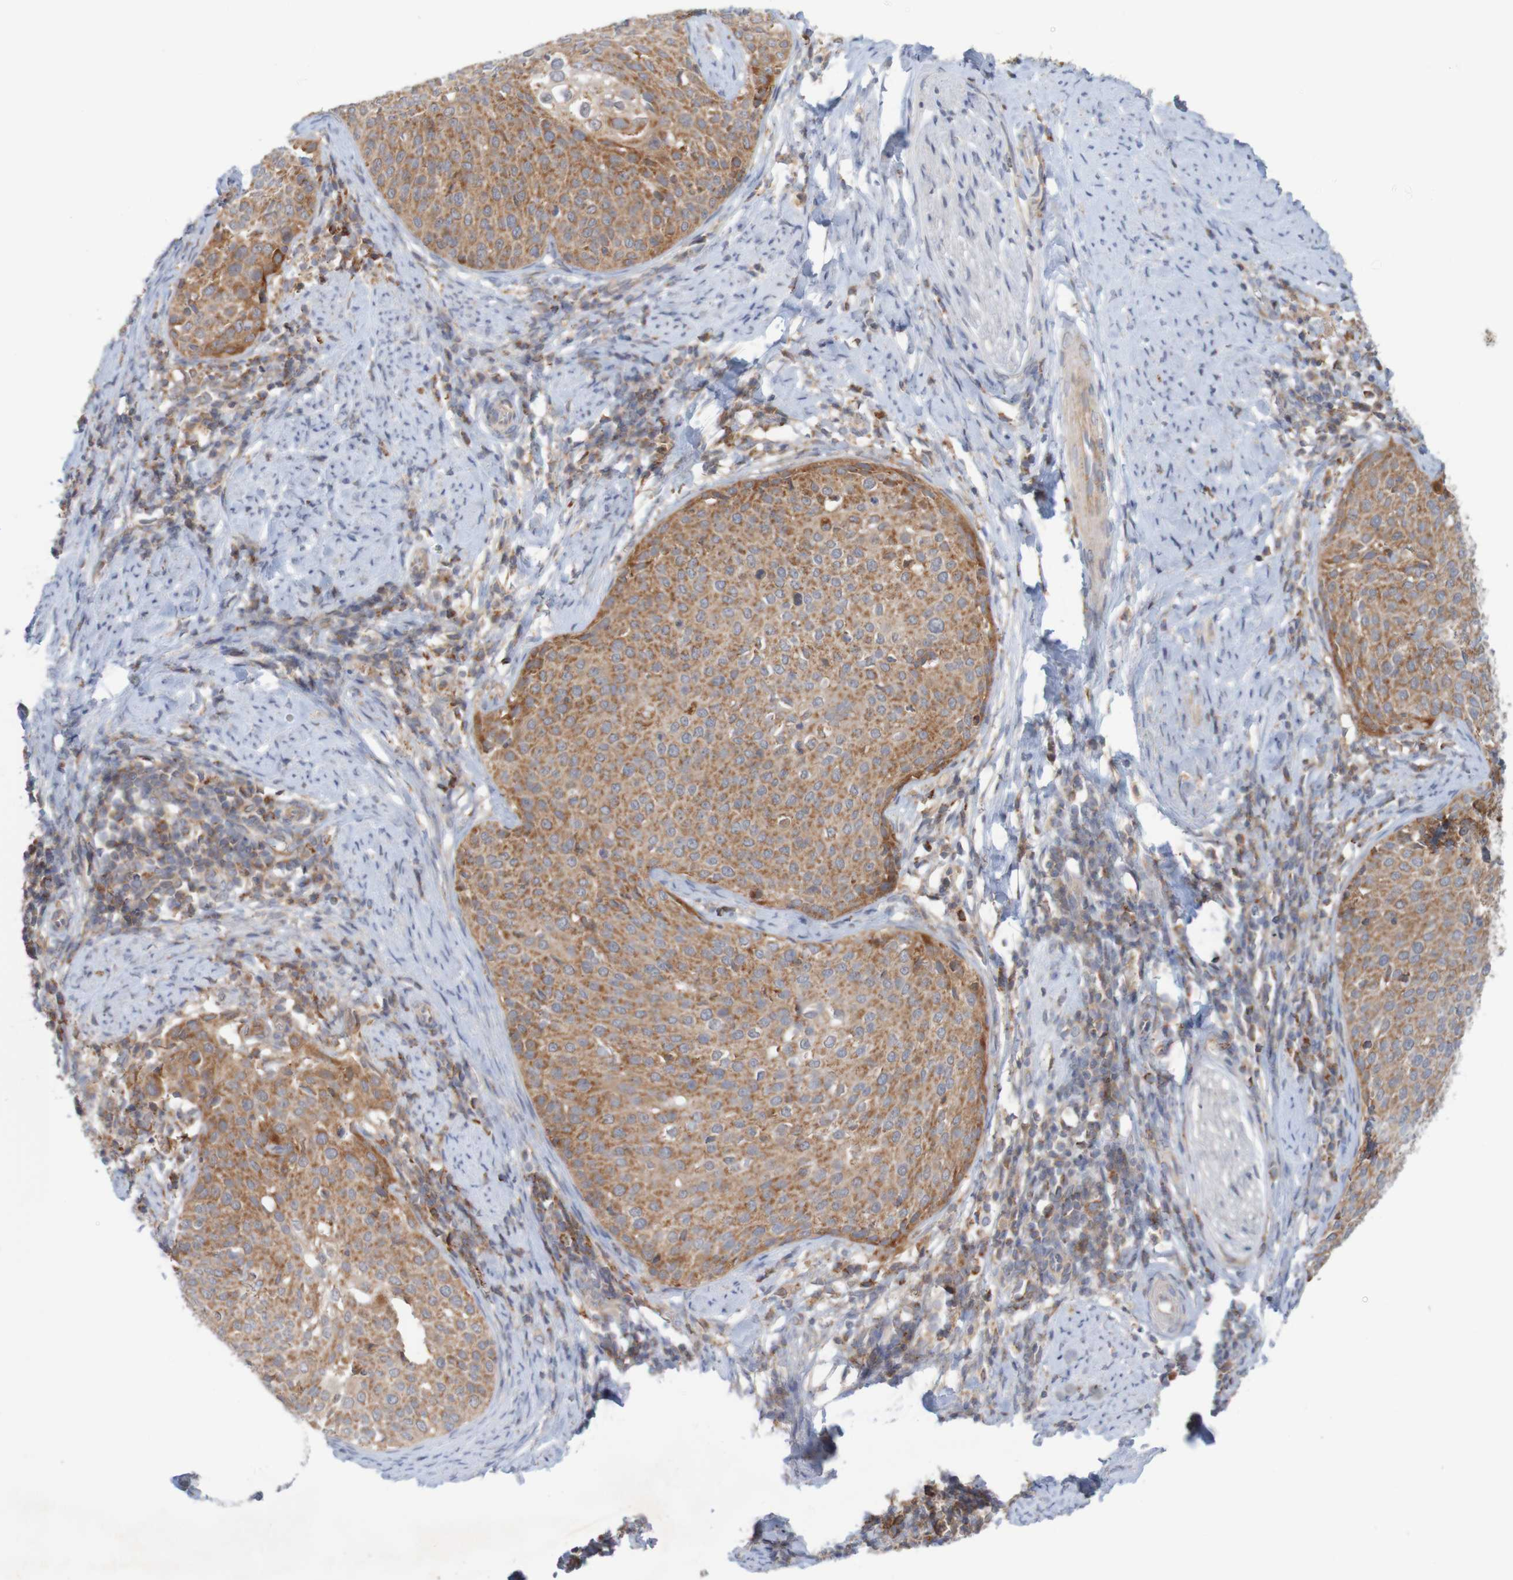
{"staining": {"intensity": "moderate", "quantity": ">75%", "location": "cytoplasmic/membranous"}, "tissue": "cervical cancer", "cell_type": "Tumor cells", "image_type": "cancer", "snomed": [{"axis": "morphology", "description": "Squamous cell carcinoma, NOS"}, {"axis": "topography", "description": "Cervix"}], "caption": "Immunohistochemical staining of human cervical cancer (squamous cell carcinoma) displays moderate cytoplasmic/membranous protein expression in about >75% of tumor cells. (DAB = brown stain, brightfield microscopy at high magnification).", "gene": "NAV2", "patient": {"sex": "female", "age": 51}}